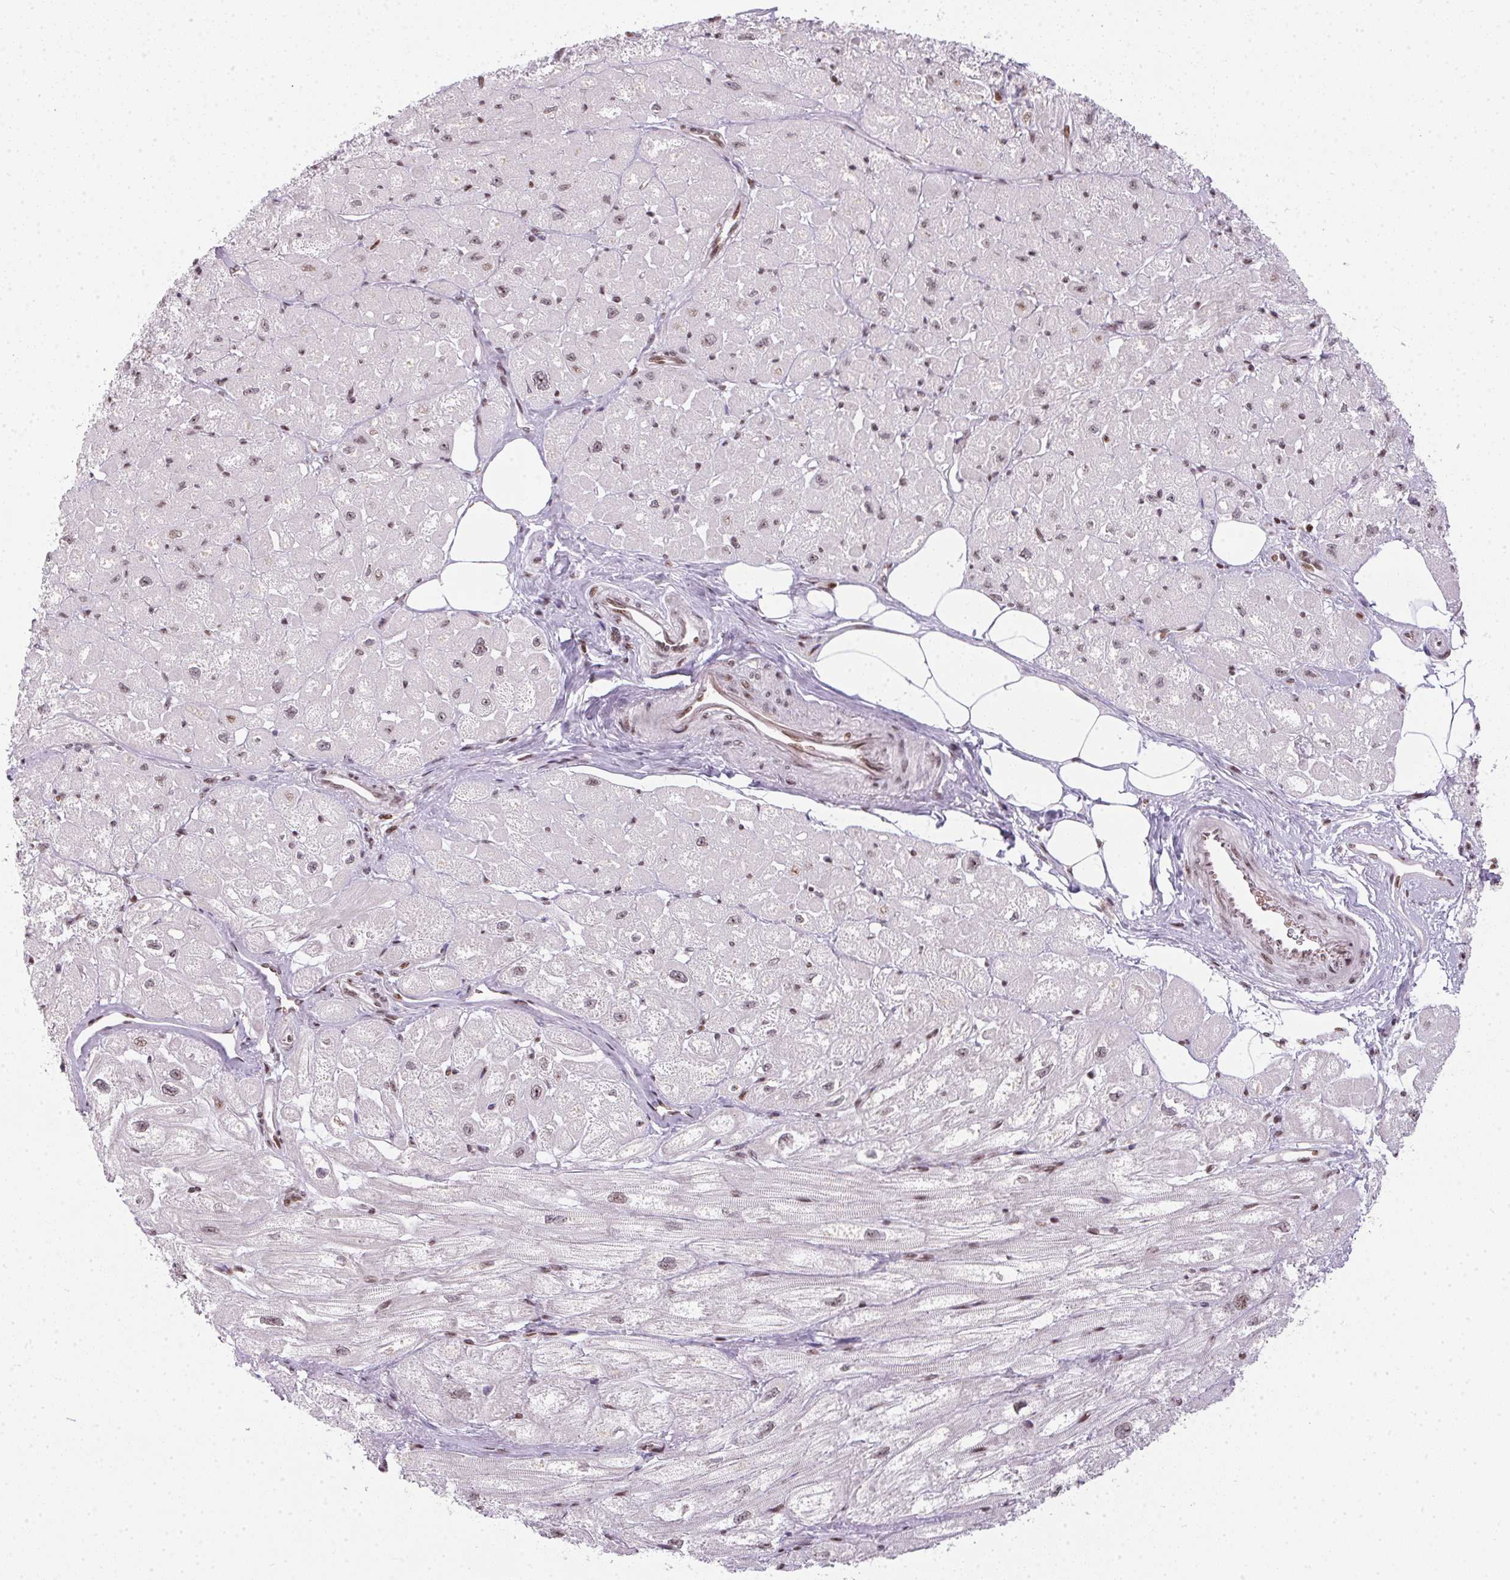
{"staining": {"intensity": "weak", "quantity": "25%-75%", "location": "cytoplasmic/membranous,nuclear"}, "tissue": "heart muscle", "cell_type": "Cardiomyocytes", "image_type": "normal", "snomed": [{"axis": "morphology", "description": "Normal tissue, NOS"}, {"axis": "topography", "description": "Heart"}], "caption": "A high-resolution micrograph shows immunohistochemistry staining of benign heart muscle, which reveals weak cytoplasmic/membranous,nuclear staining in about 25%-75% of cardiomyocytes.", "gene": "RNF181", "patient": {"sex": "female", "age": 62}}